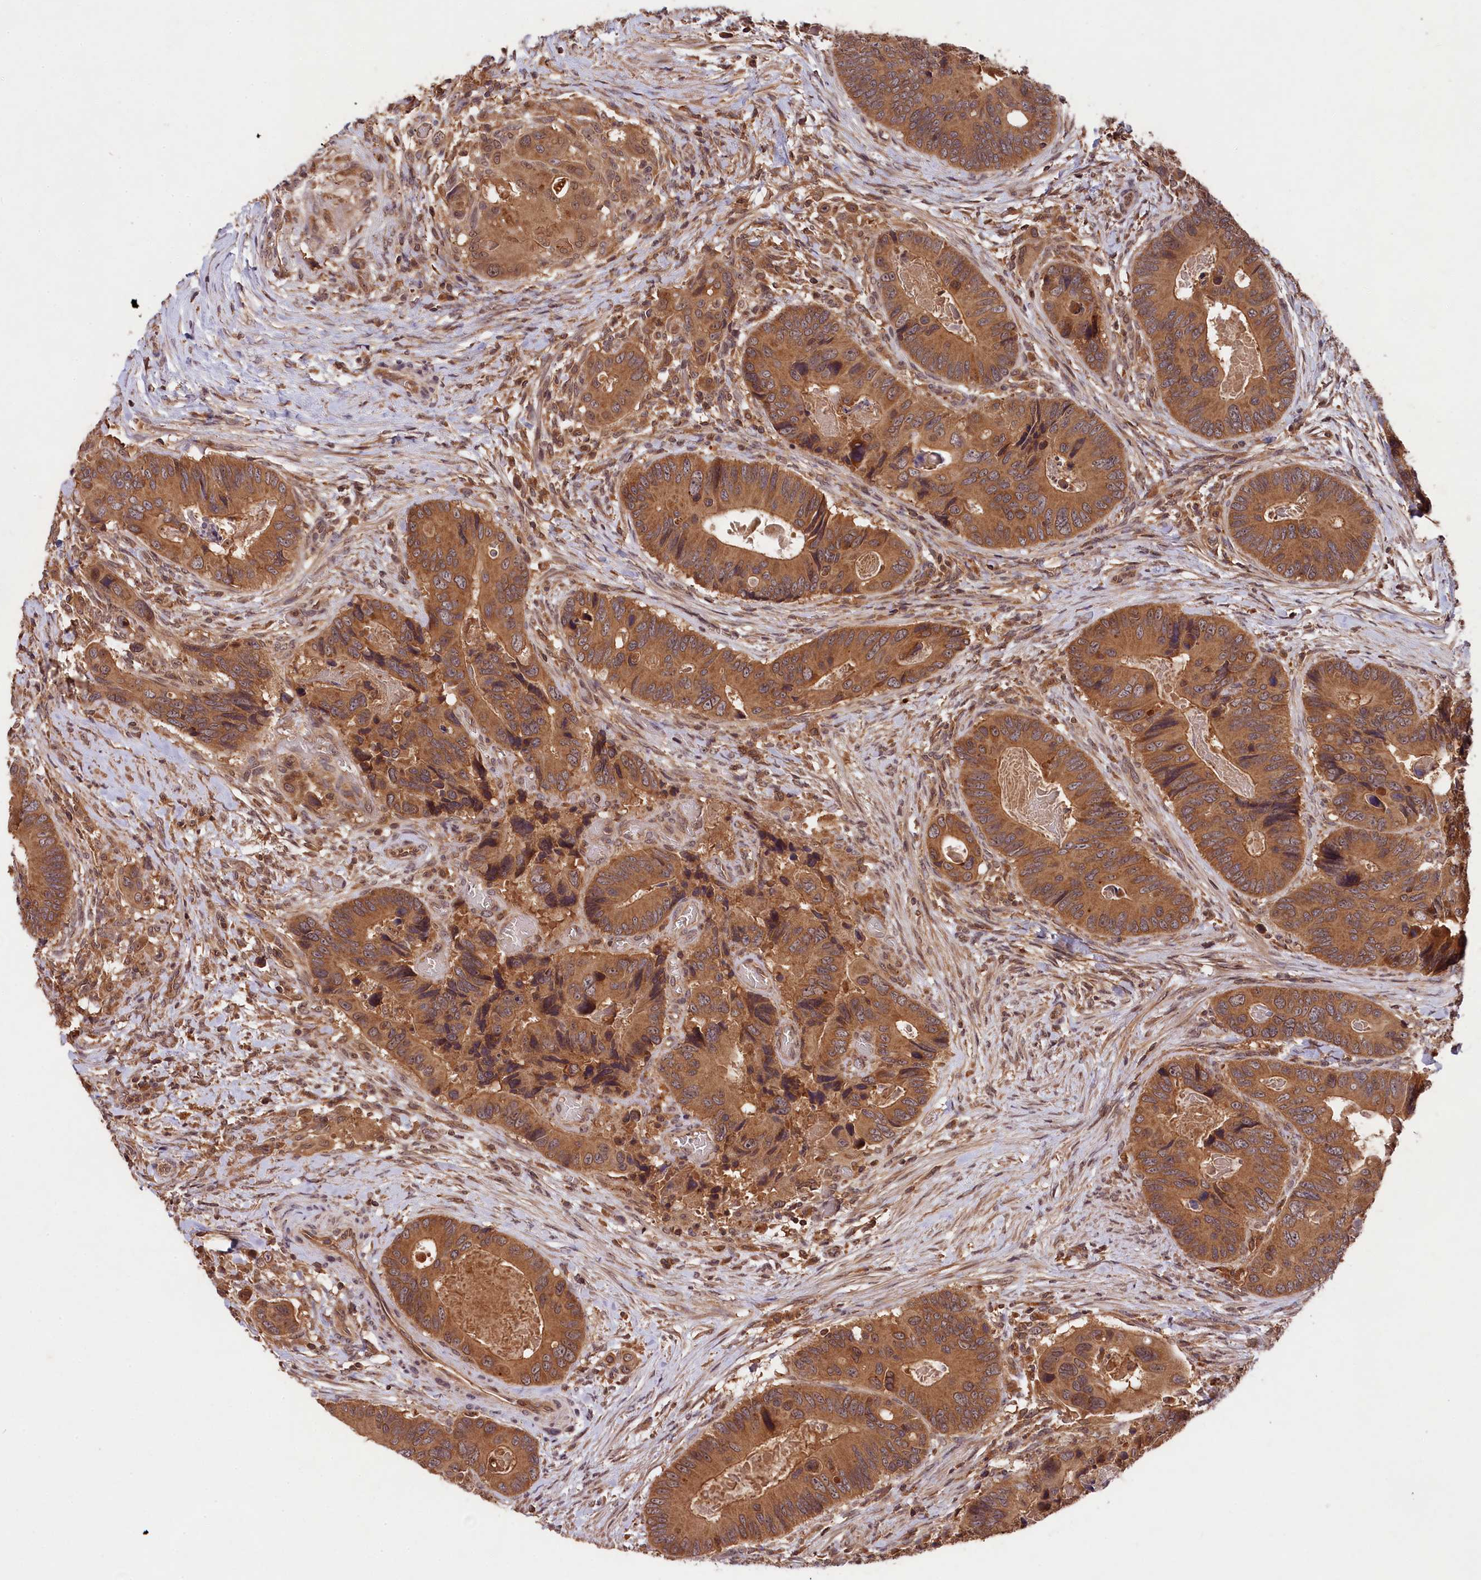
{"staining": {"intensity": "moderate", "quantity": ">75%", "location": "cytoplasmic/membranous"}, "tissue": "colorectal cancer", "cell_type": "Tumor cells", "image_type": "cancer", "snomed": [{"axis": "morphology", "description": "Adenocarcinoma, NOS"}, {"axis": "topography", "description": "Colon"}], "caption": "Colorectal cancer tissue demonstrates moderate cytoplasmic/membranous expression in approximately >75% of tumor cells, visualized by immunohistochemistry. (IHC, brightfield microscopy, high magnification).", "gene": "CHAC1", "patient": {"sex": "male", "age": 84}}